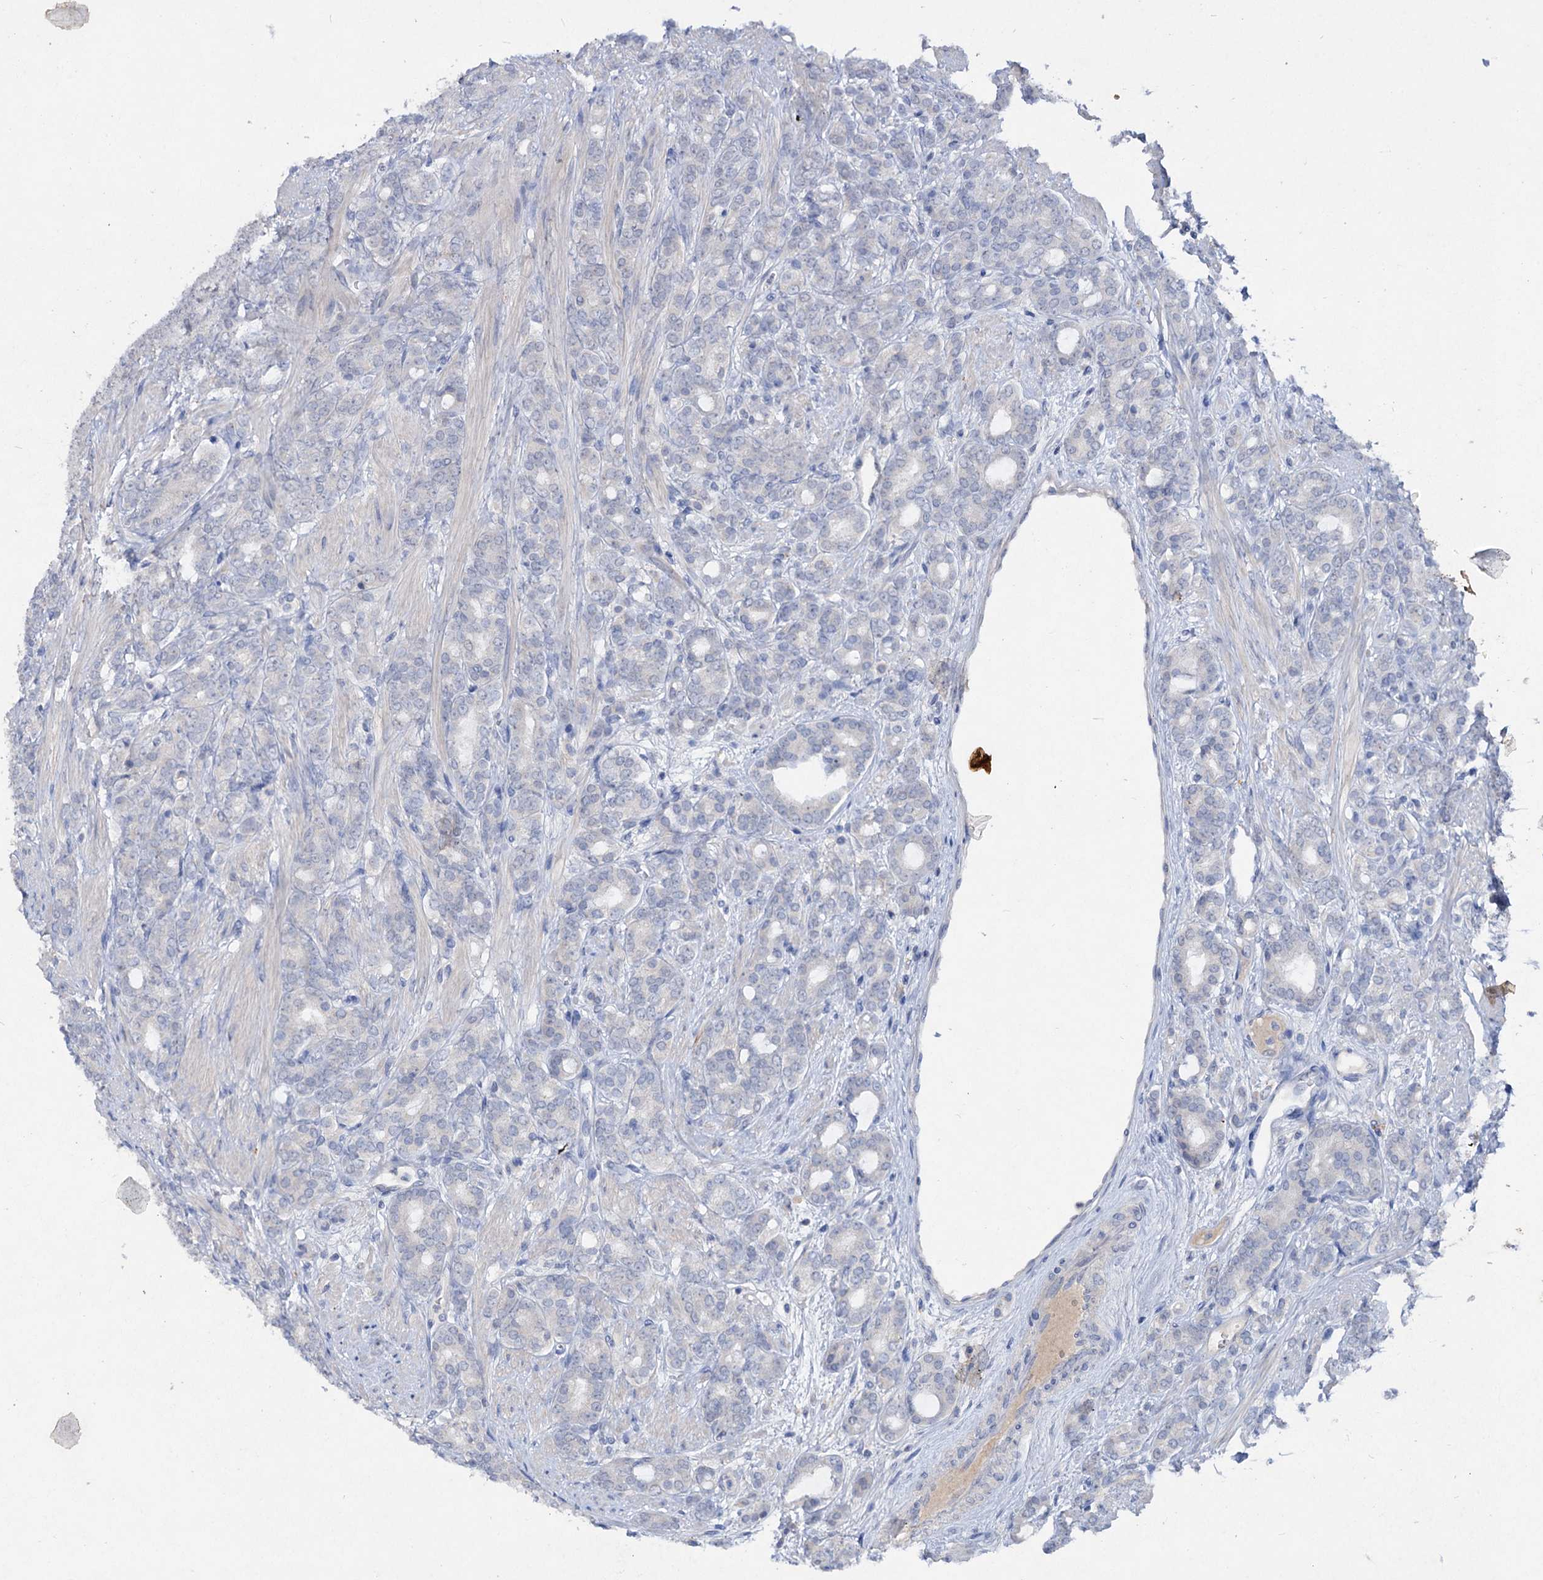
{"staining": {"intensity": "negative", "quantity": "none", "location": "none"}, "tissue": "prostate cancer", "cell_type": "Tumor cells", "image_type": "cancer", "snomed": [{"axis": "morphology", "description": "Adenocarcinoma, High grade"}, {"axis": "topography", "description": "Prostate"}], "caption": "IHC image of human prostate cancer stained for a protein (brown), which shows no staining in tumor cells.", "gene": "ATP4A", "patient": {"sex": "male", "age": 62}}